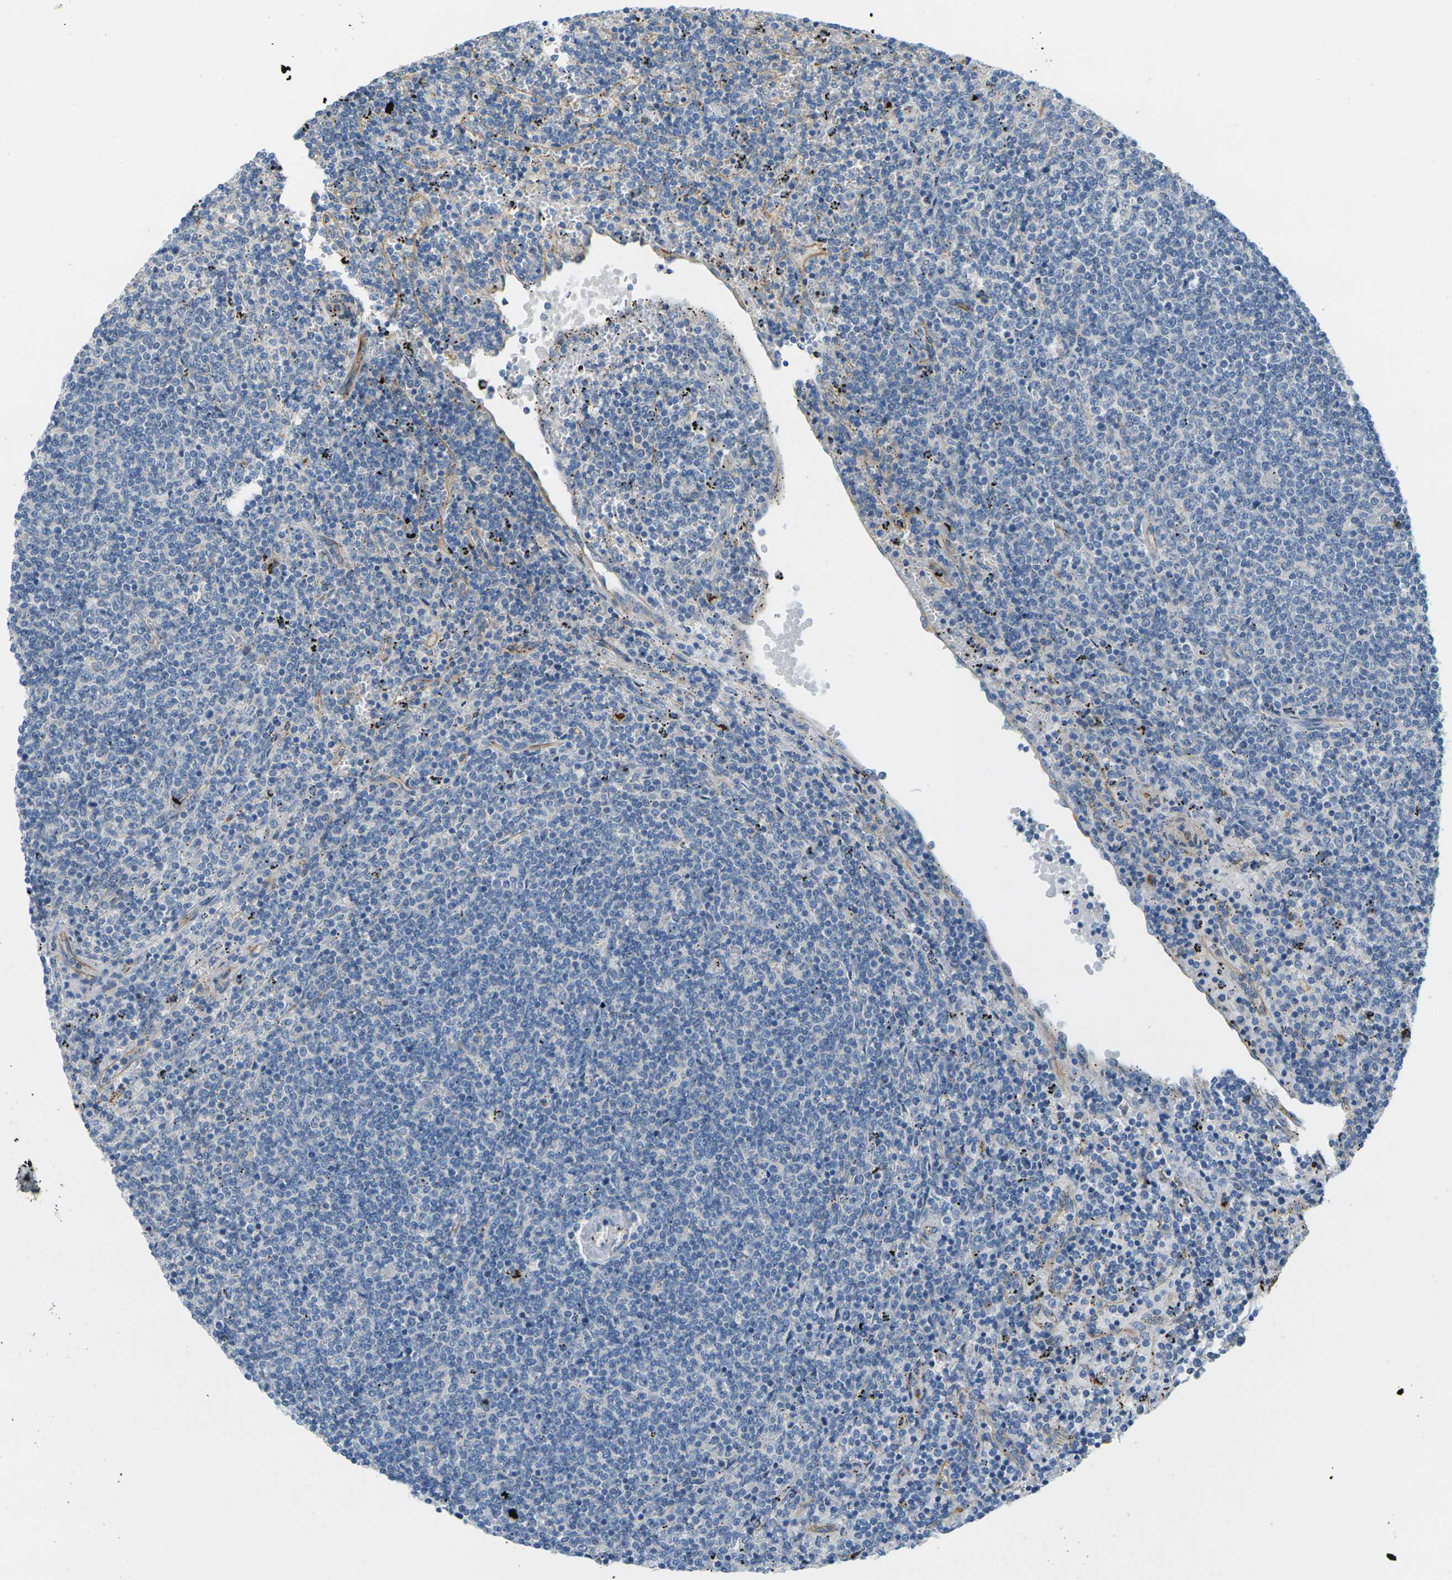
{"staining": {"intensity": "negative", "quantity": "none", "location": "none"}, "tissue": "lymphoma", "cell_type": "Tumor cells", "image_type": "cancer", "snomed": [{"axis": "morphology", "description": "Malignant lymphoma, non-Hodgkin's type, Low grade"}, {"axis": "topography", "description": "Spleen"}], "caption": "High power microscopy micrograph of an immunohistochemistry (IHC) micrograph of lymphoma, revealing no significant positivity in tumor cells.", "gene": "CYP2C8", "patient": {"sex": "female", "age": 50}}